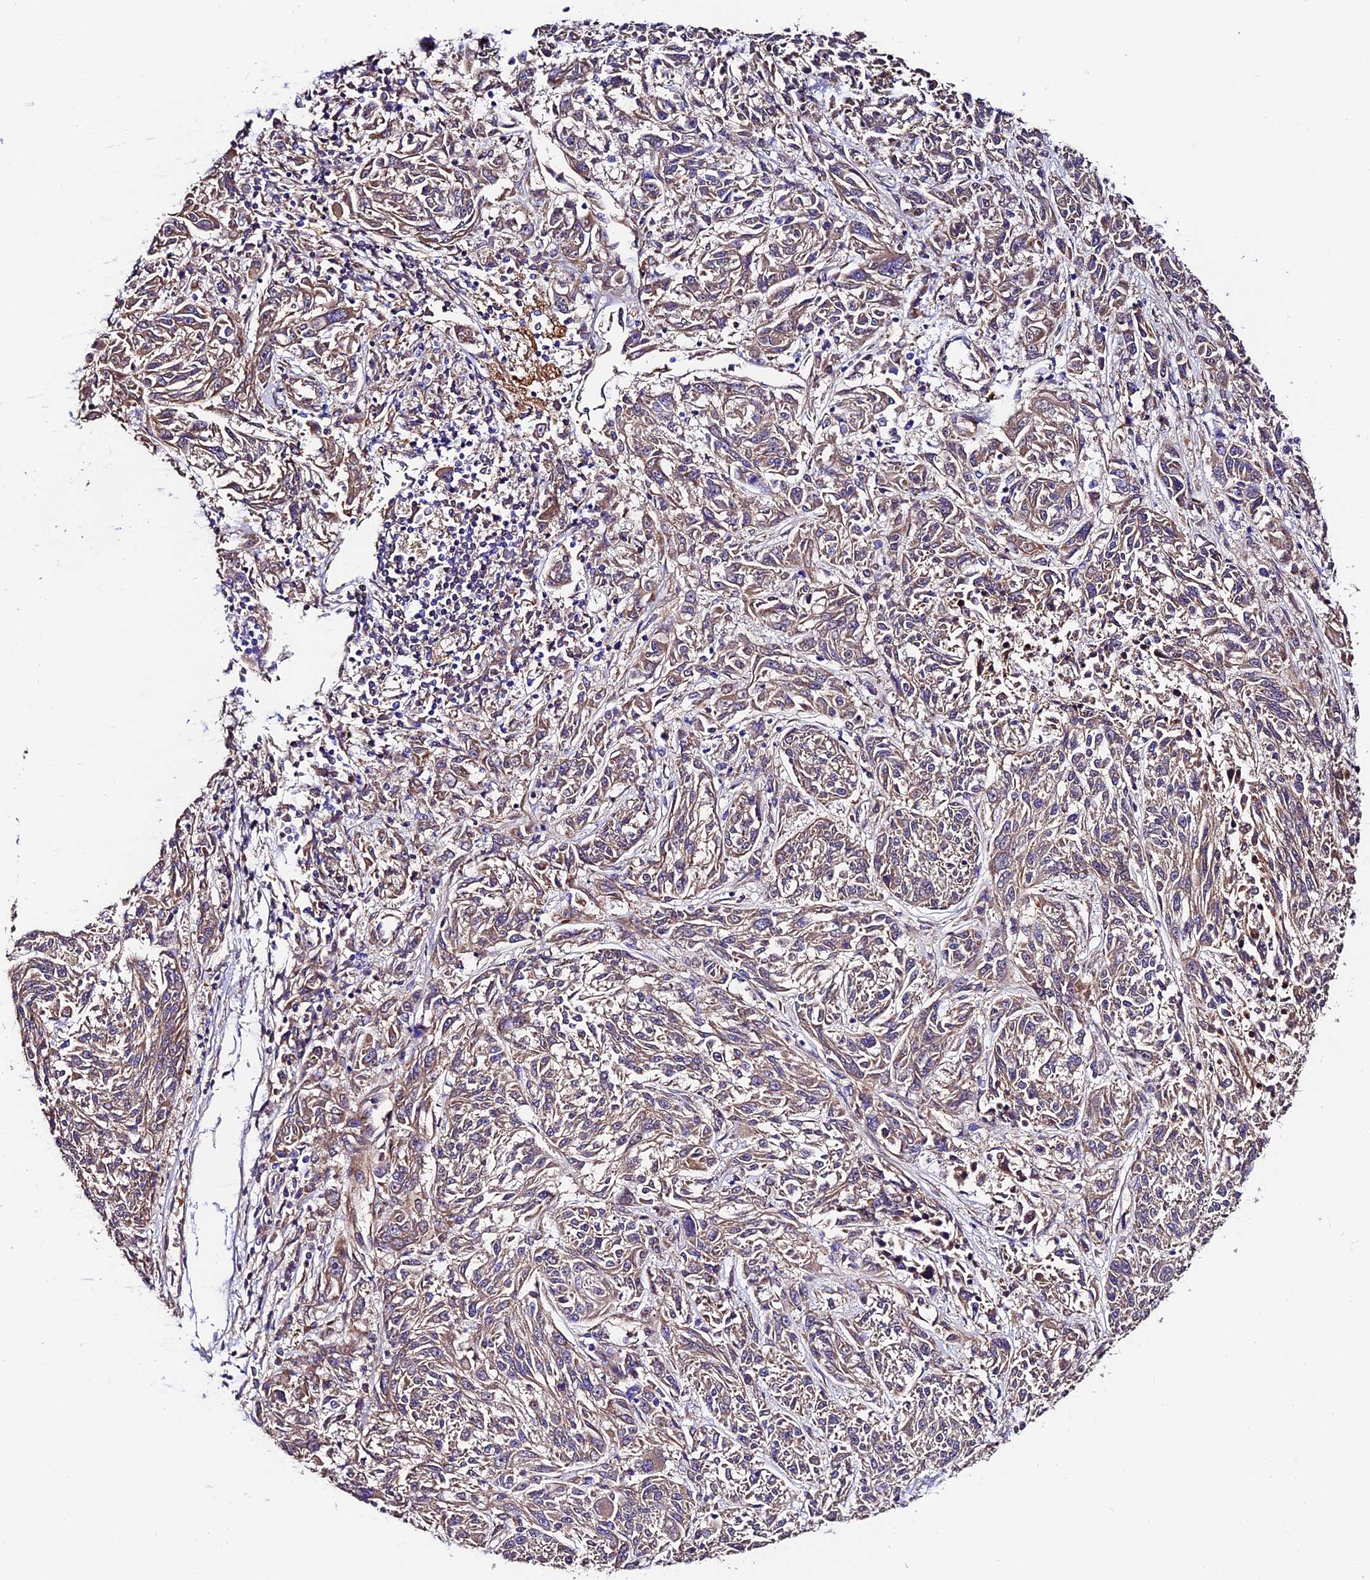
{"staining": {"intensity": "moderate", "quantity": "25%-75%", "location": "cytoplasmic/membranous"}, "tissue": "melanoma", "cell_type": "Tumor cells", "image_type": "cancer", "snomed": [{"axis": "morphology", "description": "Malignant melanoma, NOS"}, {"axis": "topography", "description": "Skin"}], "caption": "High-magnification brightfield microscopy of malignant melanoma stained with DAB (brown) and counterstained with hematoxylin (blue). tumor cells exhibit moderate cytoplasmic/membranous expression is identified in about25%-75% of cells.", "gene": "FREM3", "patient": {"sex": "male", "age": 53}}